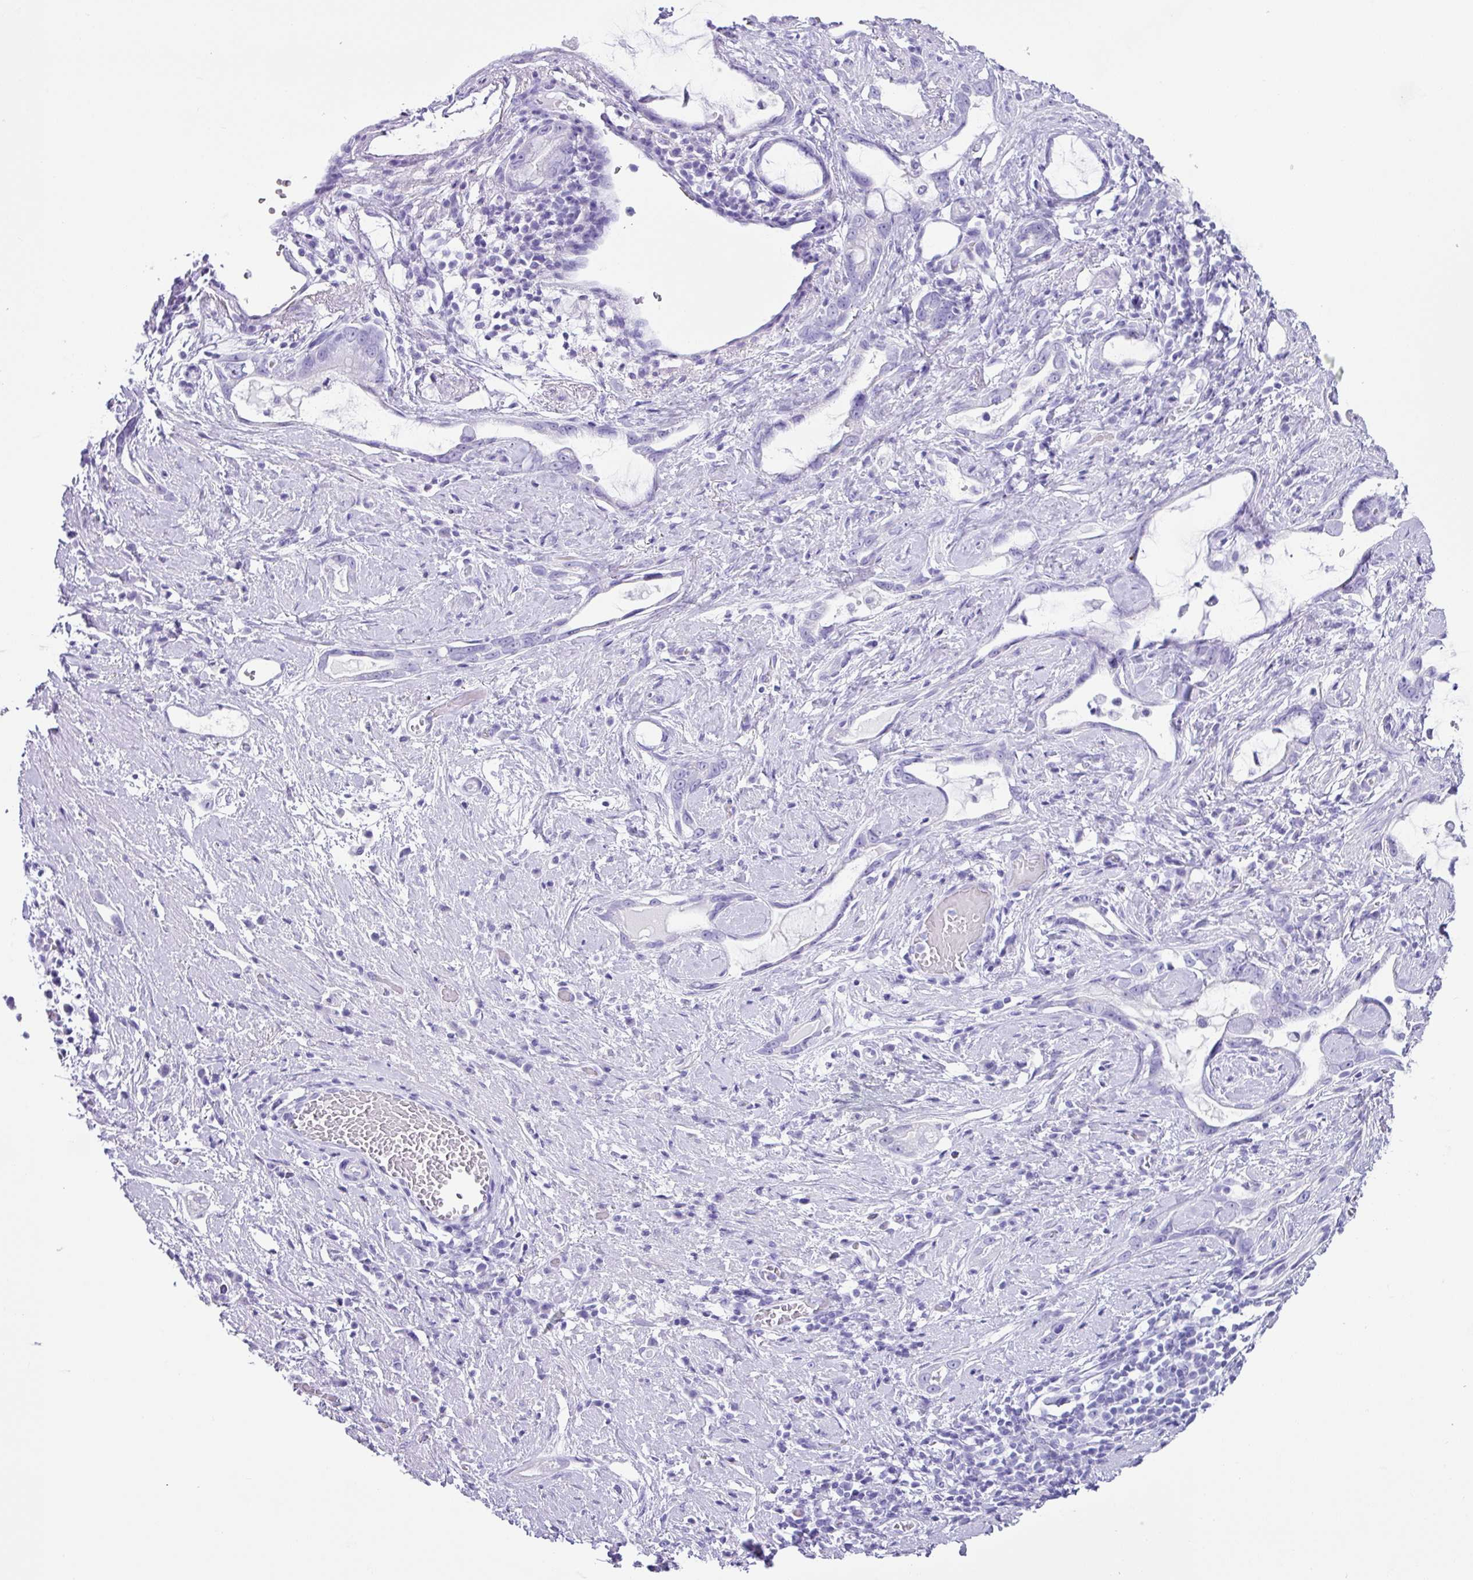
{"staining": {"intensity": "negative", "quantity": "none", "location": "none"}, "tissue": "stomach cancer", "cell_type": "Tumor cells", "image_type": "cancer", "snomed": [{"axis": "morphology", "description": "Adenocarcinoma, NOS"}, {"axis": "topography", "description": "Stomach"}], "caption": "Immunohistochemistry (IHC) of human adenocarcinoma (stomach) displays no staining in tumor cells.", "gene": "NCCRP1", "patient": {"sex": "male", "age": 55}}